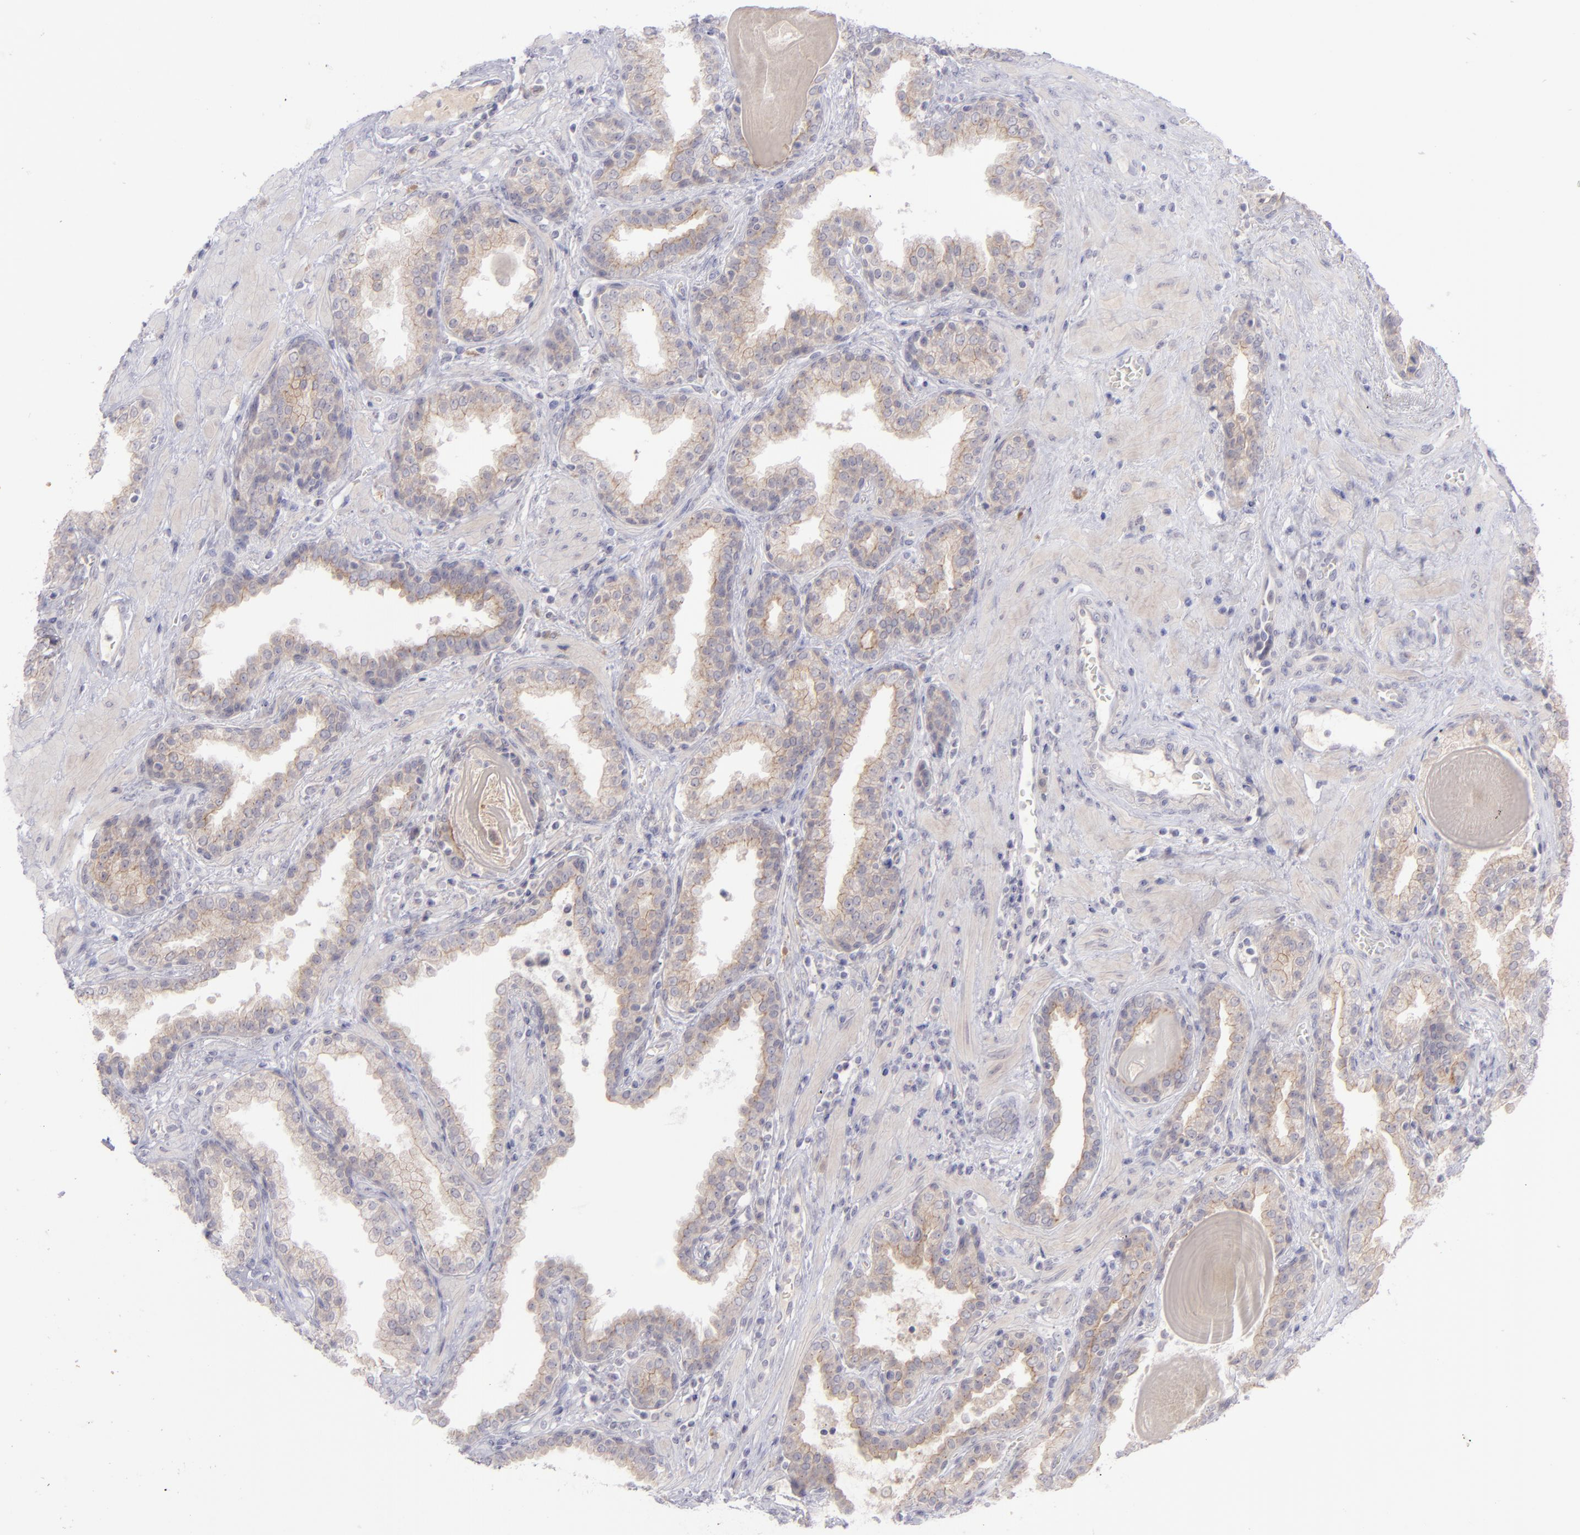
{"staining": {"intensity": "weak", "quantity": "25%-75%", "location": "cytoplasmic/membranous"}, "tissue": "prostate", "cell_type": "Glandular cells", "image_type": "normal", "snomed": [{"axis": "morphology", "description": "Normal tissue, NOS"}, {"axis": "topography", "description": "Prostate"}], "caption": "High-power microscopy captured an immunohistochemistry (IHC) micrograph of unremarkable prostate, revealing weak cytoplasmic/membranous expression in approximately 25%-75% of glandular cells. (Stains: DAB in brown, nuclei in blue, Microscopy: brightfield microscopy at high magnification).", "gene": "EVPL", "patient": {"sex": "male", "age": 51}}